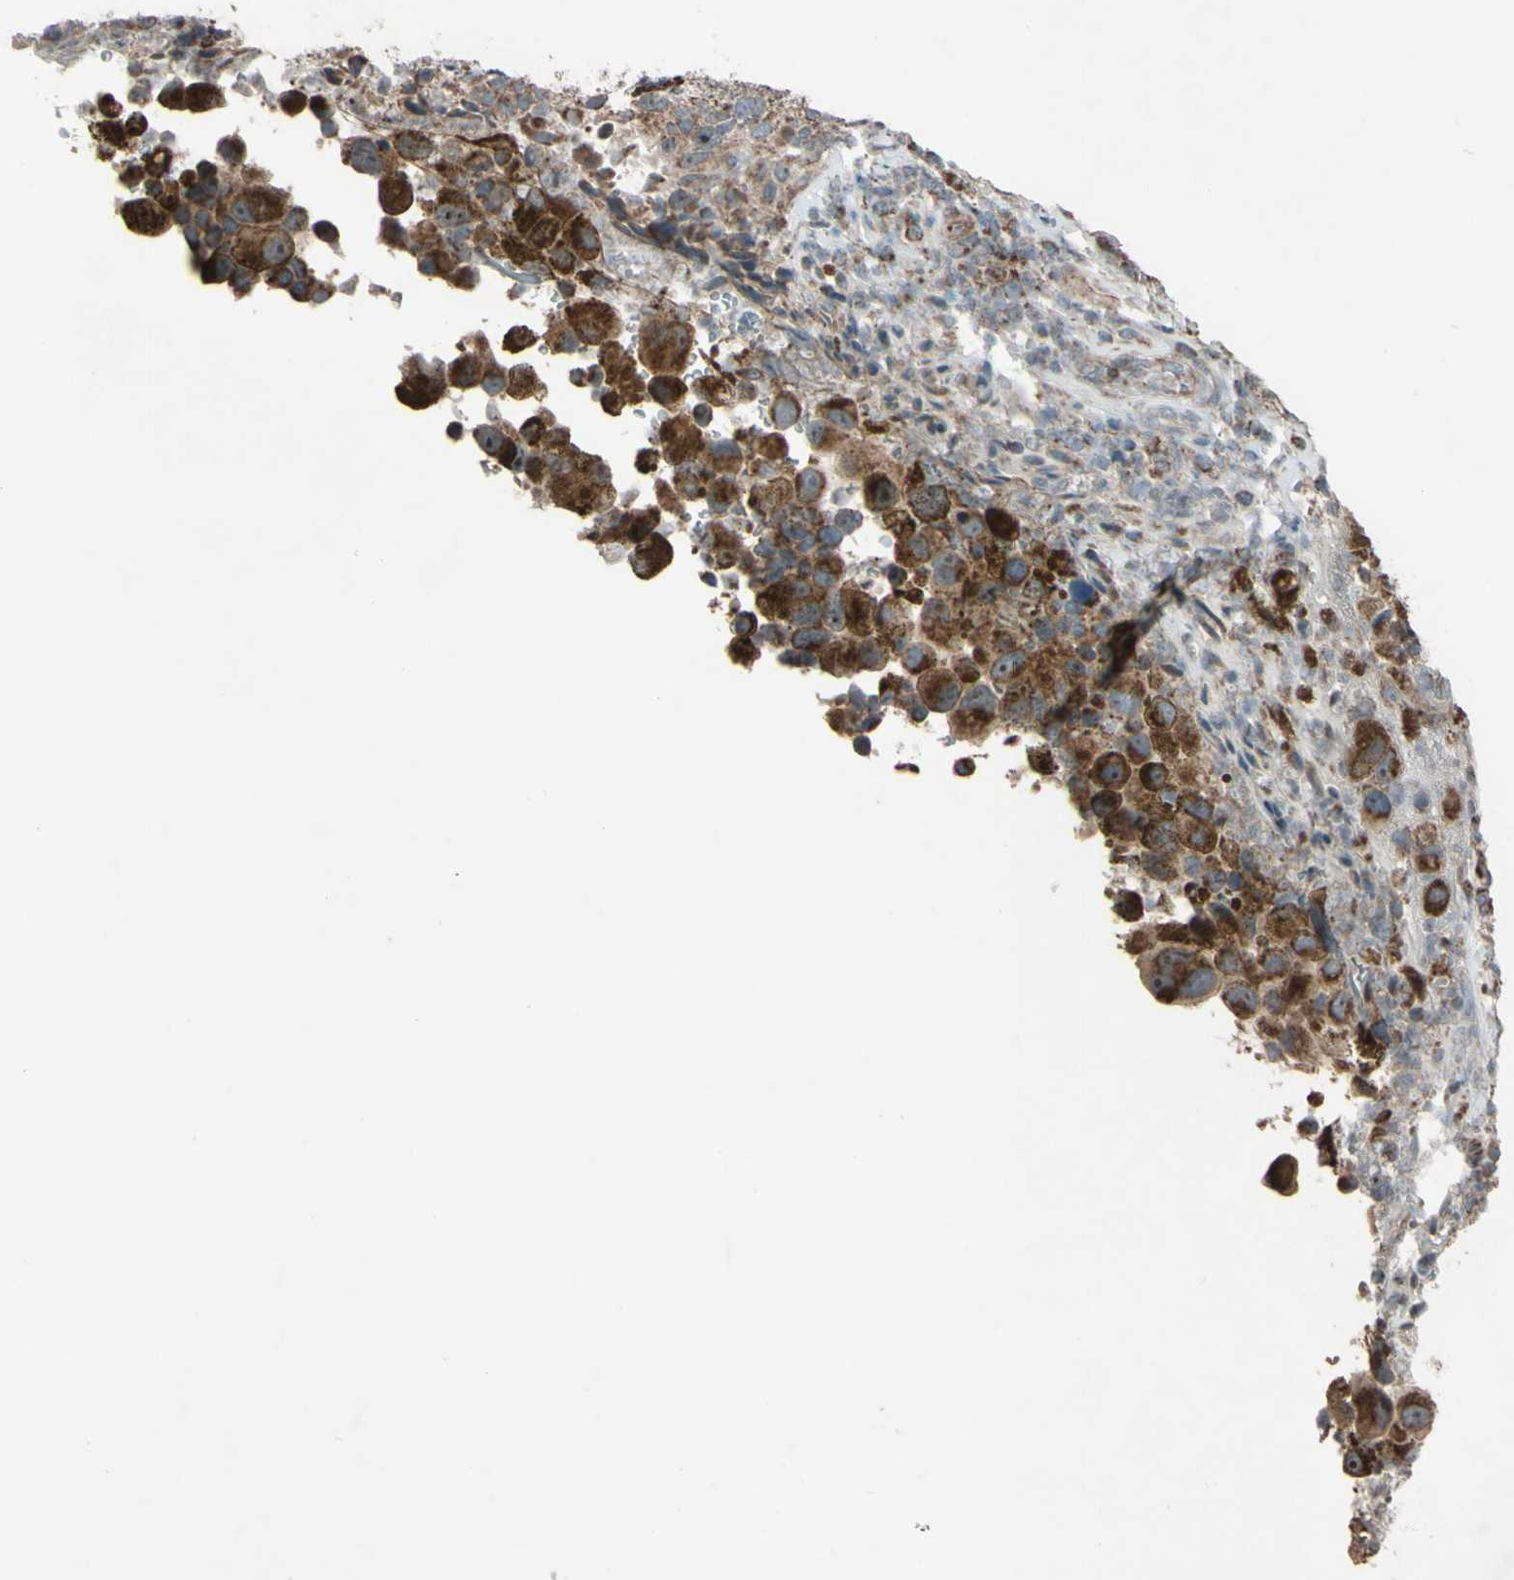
{"staining": {"intensity": "moderate", "quantity": ">75%", "location": "cytoplasmic/membranous"}, "tissue": "melanoma", "cell_type": "Tumor cells", "image_type": "cancer", "snomed": [{"axis": "morphology", "description": "Malignant melanoma, NOS"}, {"axis": "topography", "description": "Skin"}], "caption": "Brown immunohistochemical staining in malignant melanoma exhibits moderate cytoplasmic/membranous staining in about >75% of tumor cells.", "gene": "ACOT8", "patient": {"sex": "female", "age": 73}}